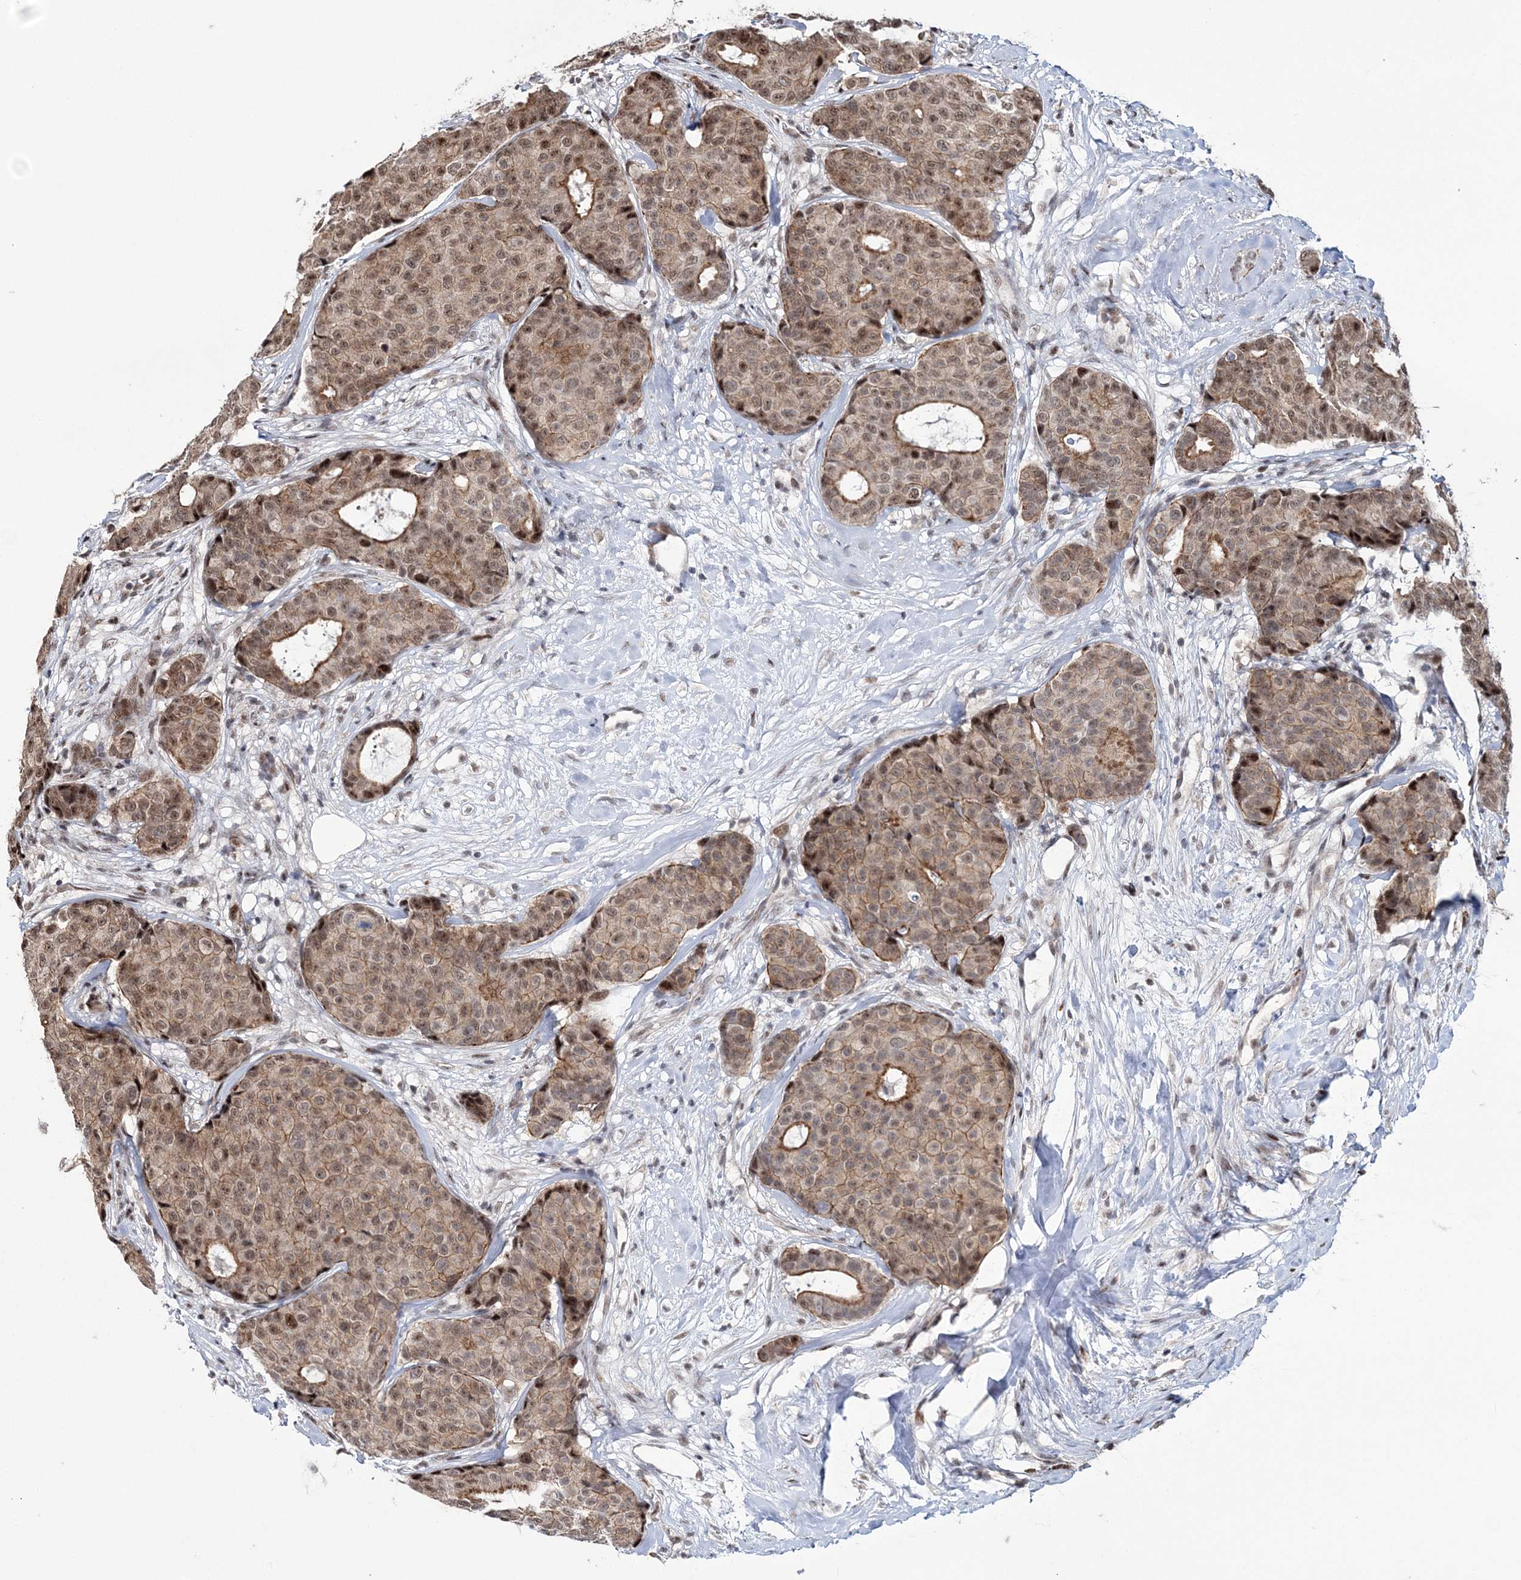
{"staining": {"intensity": "weak", "quantity": "25%-75%", "location": "cytoplasmic/membranous,nuclear"}, "tissue": "breast cancer", "cell_type": "Tumor cells", "image_type": "cancer", "snomed": [{"axis": "morphology", "description": "Duct carcinoma"}, {"axis": "topography", "description": "Breast"}], "caption": "DAB immunohistochemical staining of breast cancer shows weak cytoplasmic/membranous and nuclear protein expression in about 25%-75% of tumor cells. (DAB (3,3'-diaminobenzidine) IHC with brightfield microscopy, high magnification).", "gene": "TATDN2", "patient": {"sex": "female", "age": 75}}